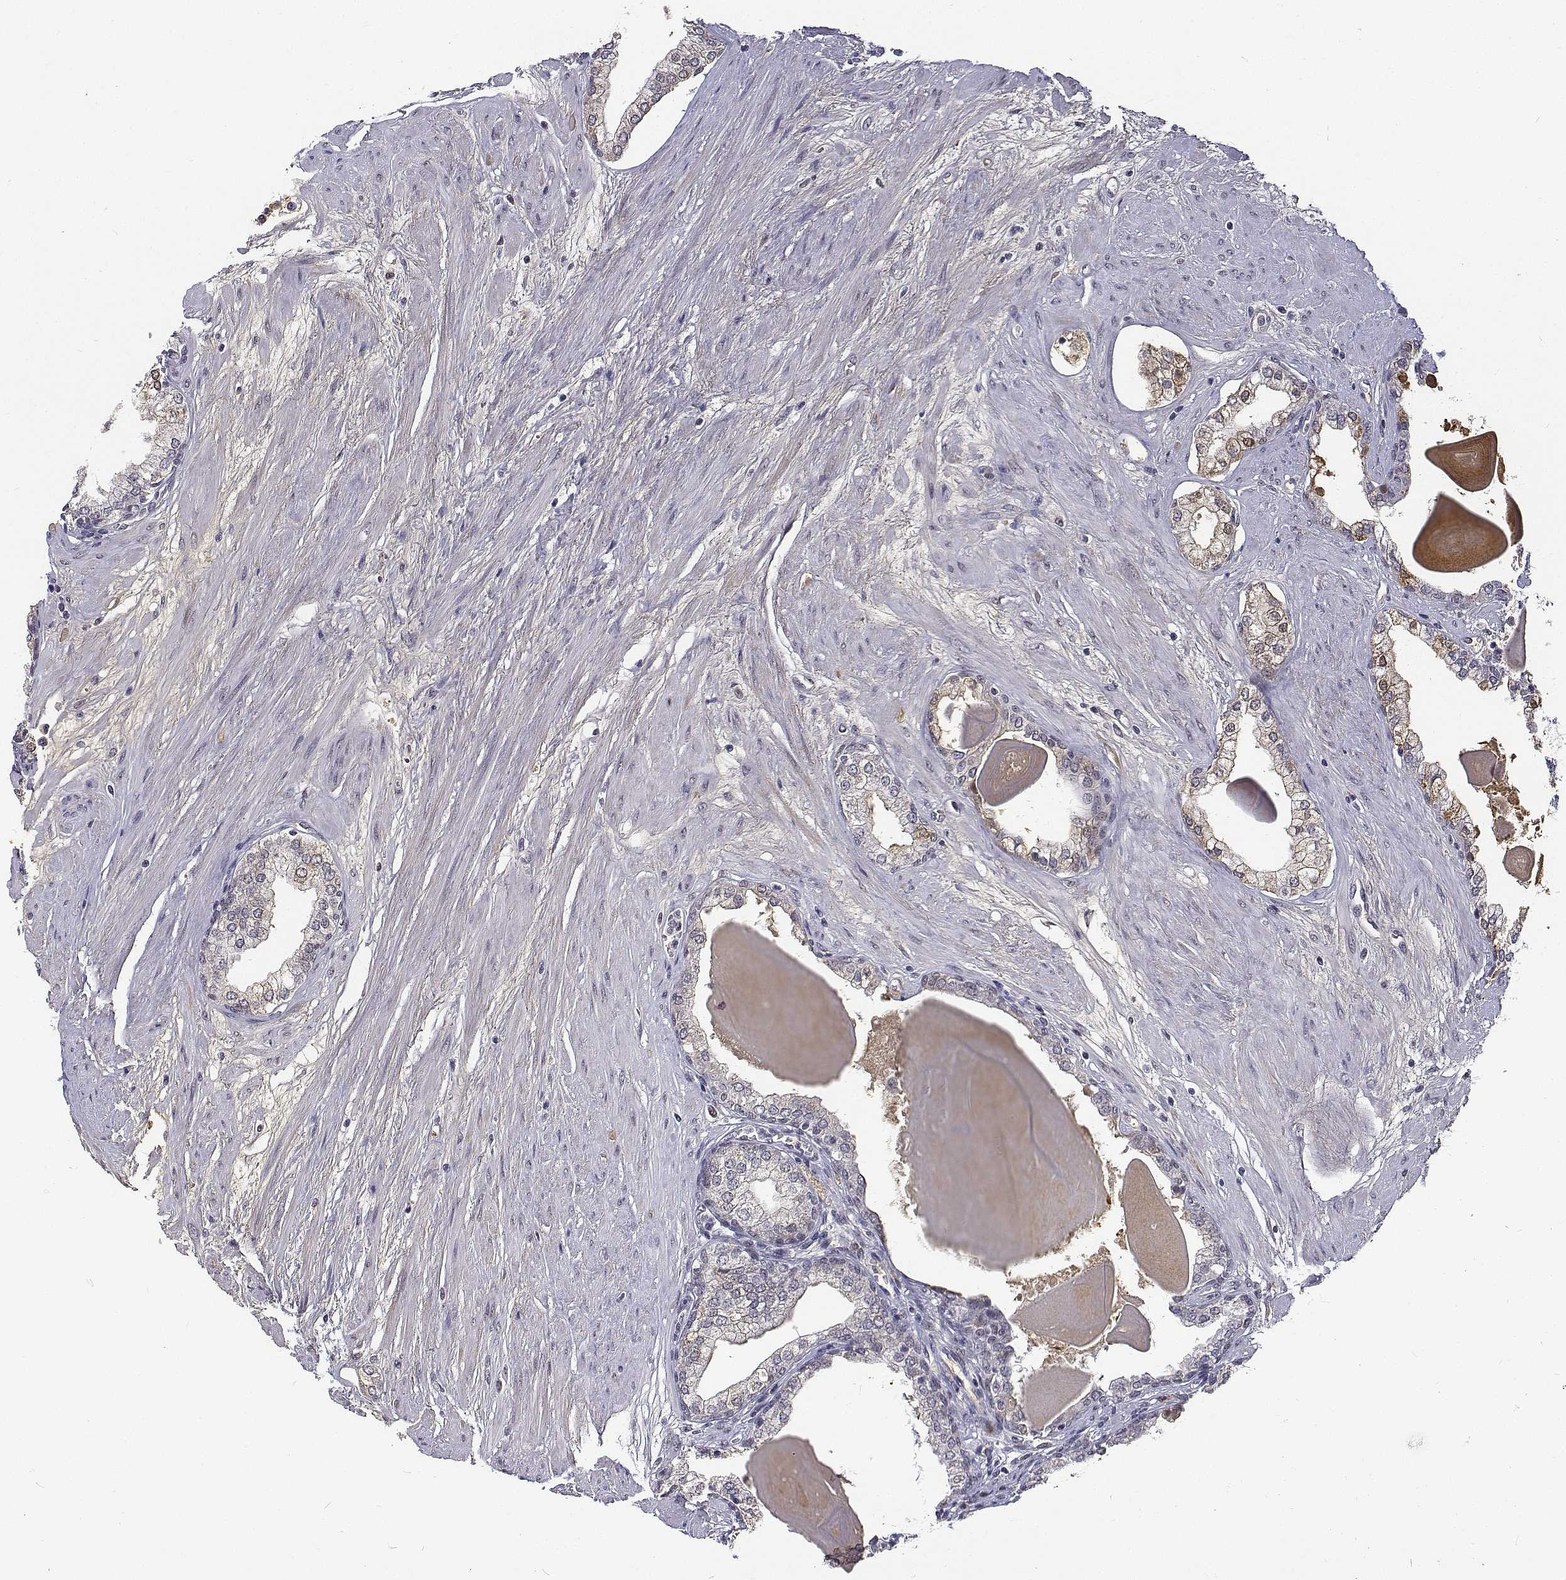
{"staining": {"intensity": "negative", "quantity": "none", "location": "none"}, "tissue": "prostate cancer", "cell_type": "Tumor cells", "image_type": "cancer", "snomed": [{"axis": "morphology", "description": "Adenocarcinoma, Low grade"}, {"axis": "topography", "description": "Prostate"}], "caption": "A micrograph of human prostate cancer (low-grade adenocarcinoma) is negative for staining in tumor cells.", "gene": "ATRX", "patient": {"sex": "male", "age": 64}}